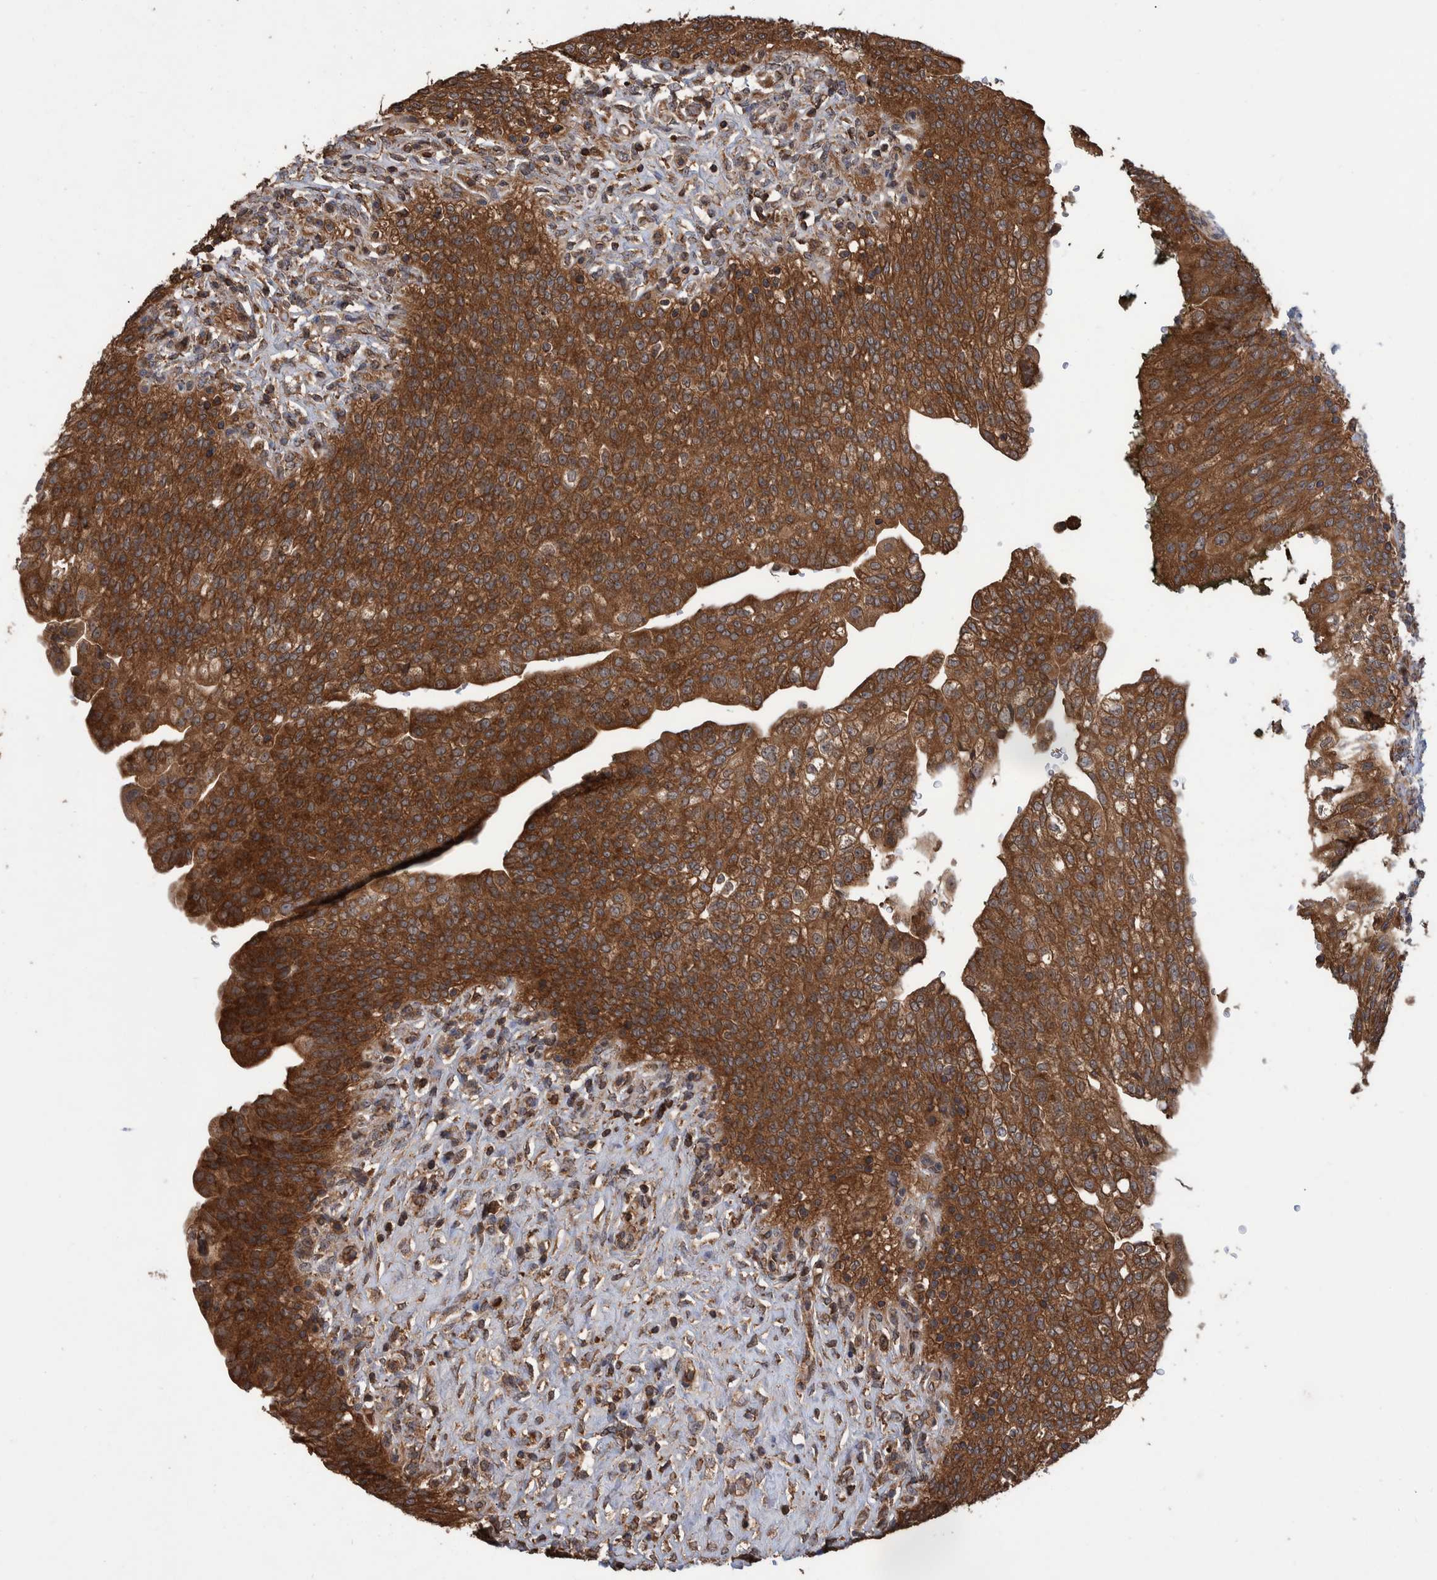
{"staining": {"intensity": "strong", "quantity": ">75%", "location": "cytoplasmic/membranous"}, "tissue": "urinary bladder", "cell_type": "Urothelial cells", "image_type": "normal", "snomed": [{"axis": "morphology", "description": "Urothelial carcinoma, High grade"}, {"axis": "topography", "description": "Urinary bladder"}], "caption": "Immunohistochemical staining of normal urinary bladder exhibits high levels of strong cytoplasmic/membranous positivity in about >75% of urothelial cells. The protein of interest is shown in brown color, while the nuclei are stained blue.", "gene": "VBP1", "patient": {"sex": "male", "age": 46}}